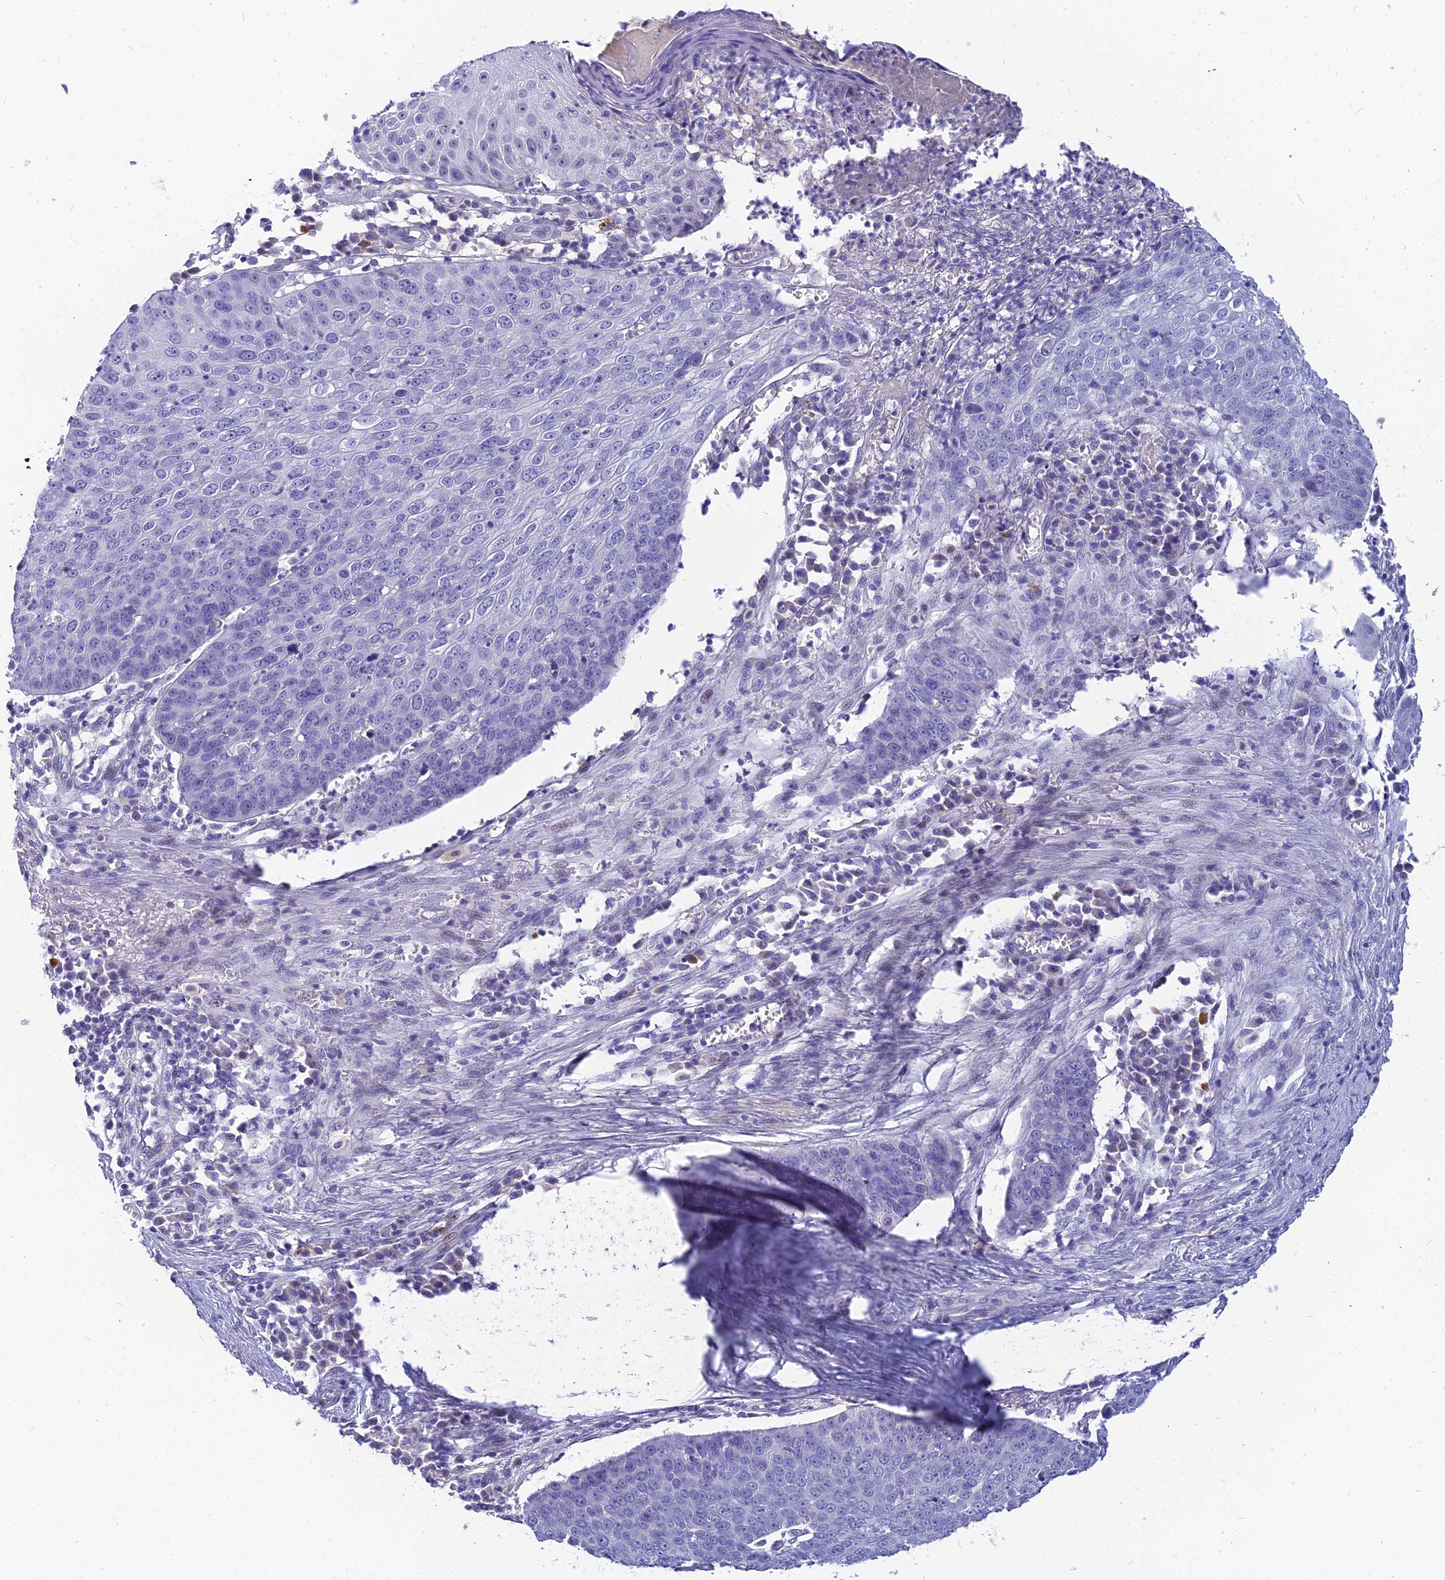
{"staining": {"intensity": "negative", "quantity": "none", "location": "none"}, "tissue": "skin cancer", "cell_type": "Tumor cells", "image_type": "cancer", "snomed": [{"axis": "morphology", "description": "Squamous cell carcinoma, NOS"}, {"axis": "topography", "description": "Skin"}], "caption": "High power microscopy histopathology image of an immunohistochemistry (IHC) micrograph of squamous cell carcinoma (skin), revealing no significant staining in tumor cells.", "gene": "TMEM161B", "patient": {"sex": "male", "age": 71}}